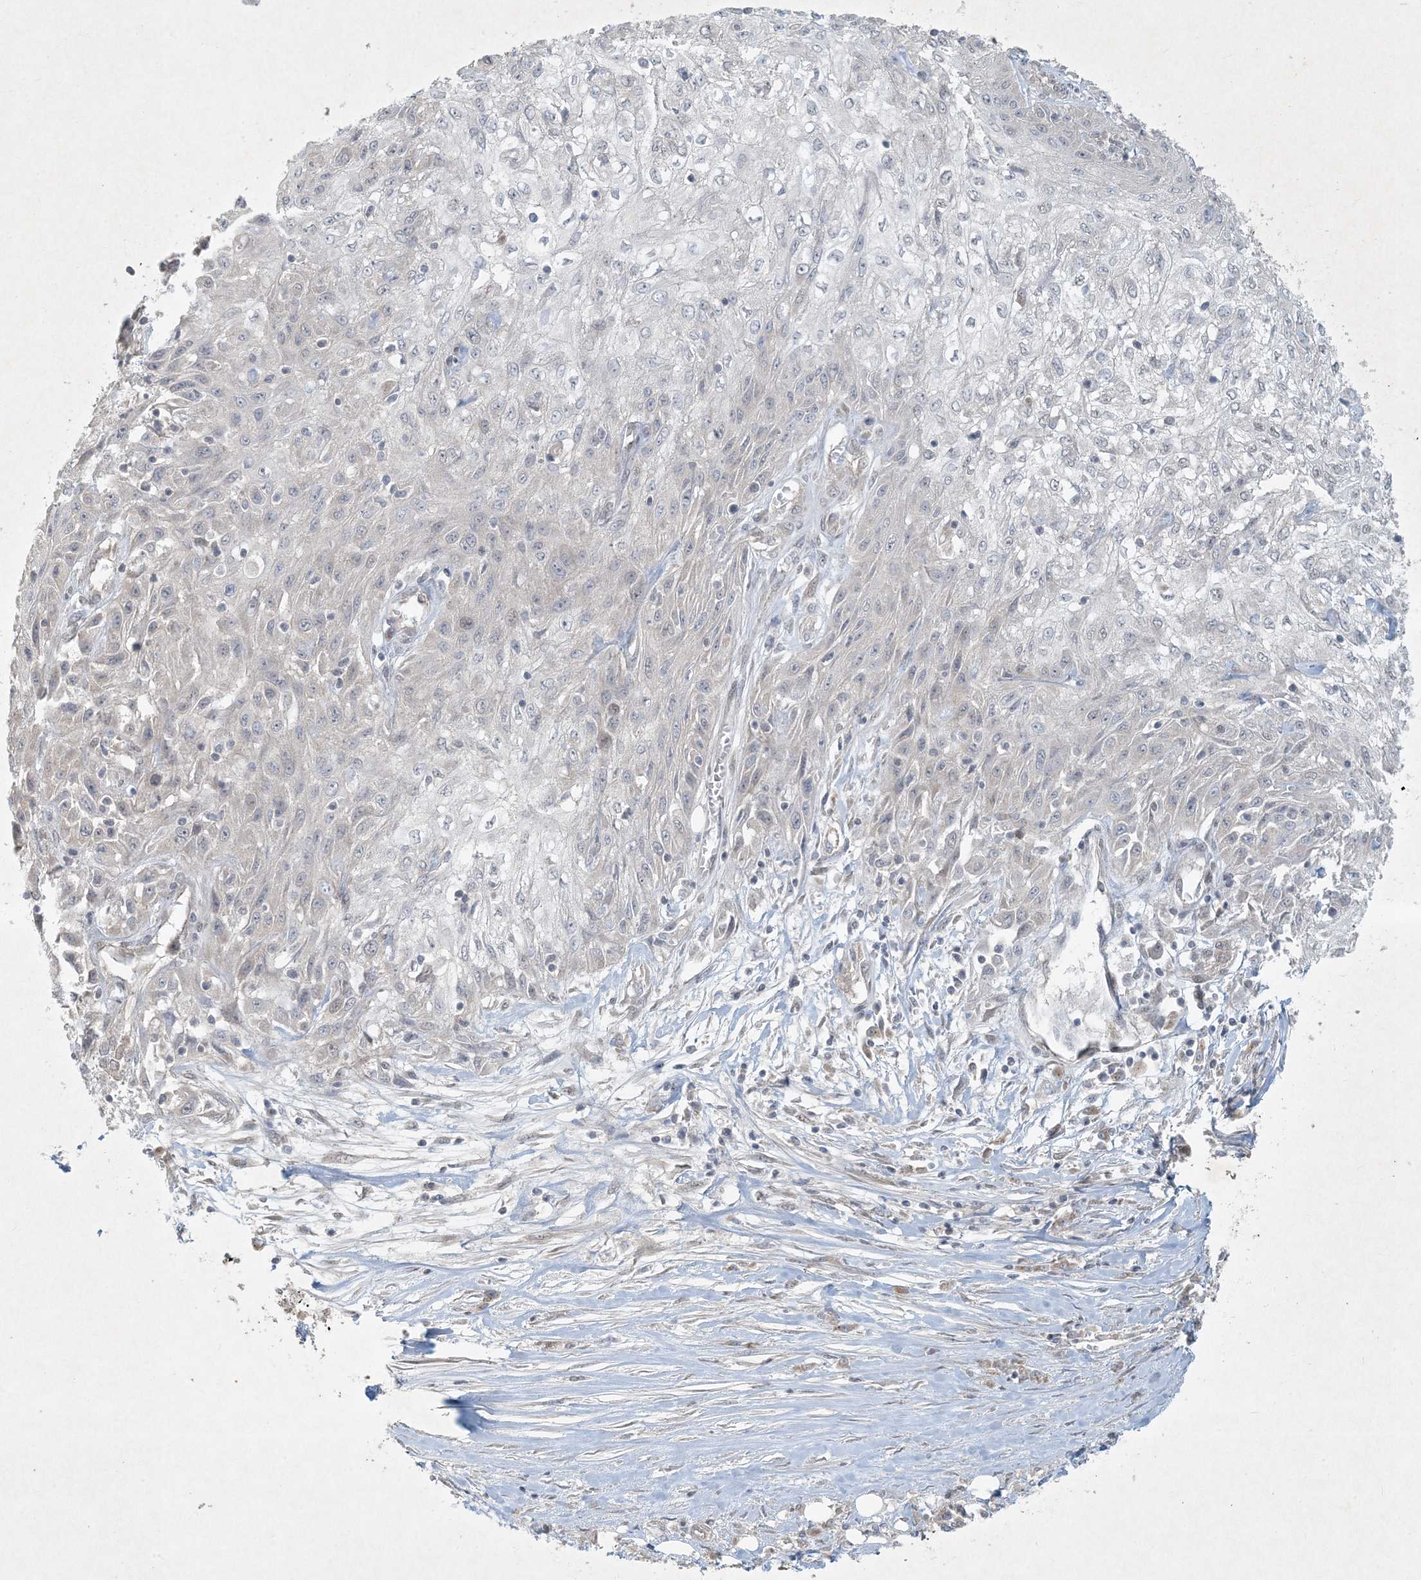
{"staining": {"intensity": "negative", "quantity": "none", "location": "none"}, "tissue": "skin cancer", "cell_type": "Tumor cells", "image_type": "cancer", "snomed": [{"axis": "morphology", "description": "Squamous cell carcinoma, NOS"}, {"axis": "morphology", "description": "Squamous cell carcinoma, metastatic, NOS"}, {"axis": "topography", "description": "Skin"}, {"axis": "topography", "description": "Lymph node"}], "caption": "There is no significant staining in tumor cells of skin cancer (metastatic squamous cell carcinoma).", "gene": "BCORL1", "patient": {"sex": "male", "age": 75}}